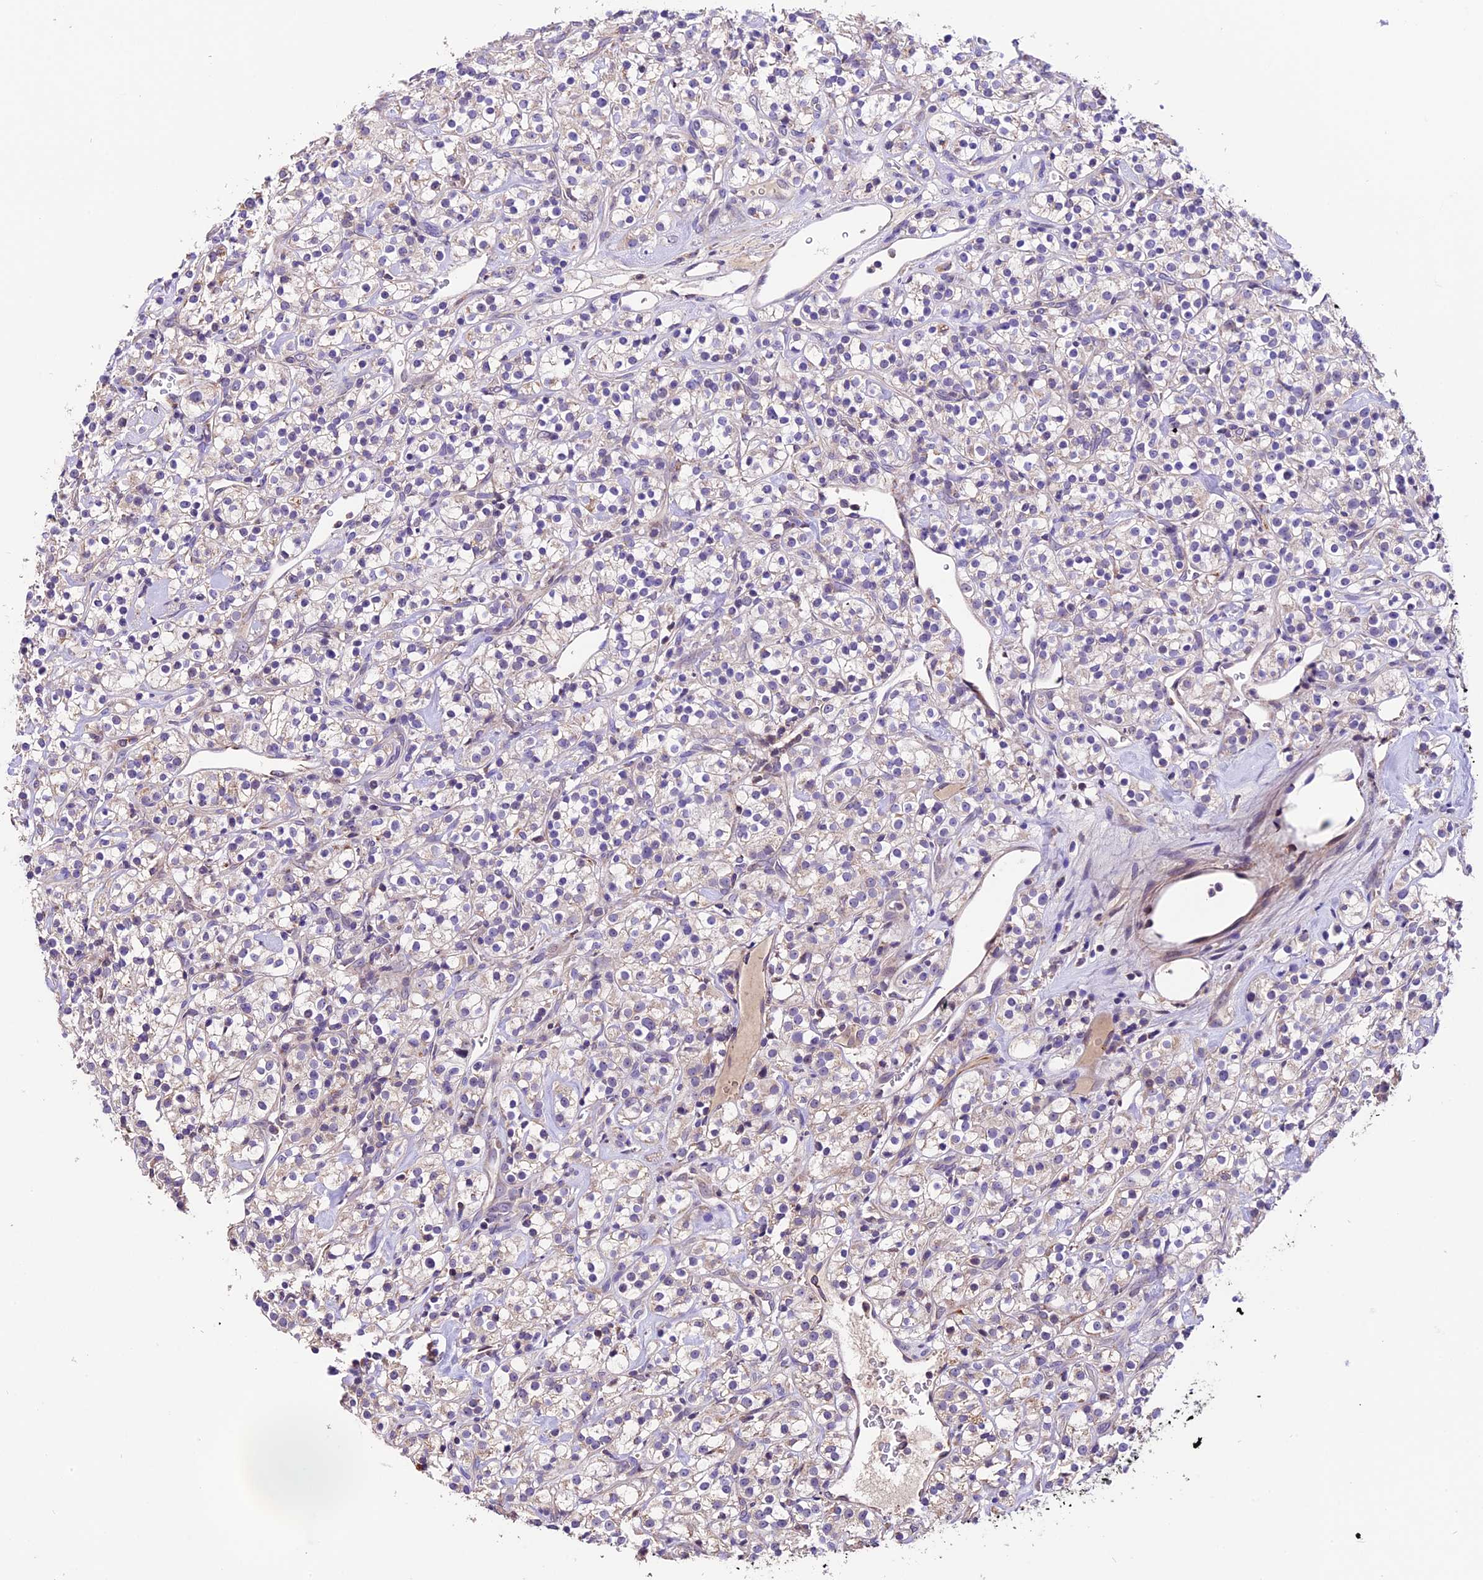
{"staining": {"intensity": "negative", "quantity": "none", "location": "none"}, "tissue": "renal cancer", "cell_type": "Tumor cells", "image_type": "cancer", "snomed": [{"axis": "morphology", "description": "Adenocarcinoma, NOS"}, {"axis": "topography", "description": "Kidney"}], "caption": "A photomicrograph of renal cancer stained for a protein exhibits no brown staining in tumor cells.", "gene": "DDX28", "patient": {"sex": "male", "age": 77}}